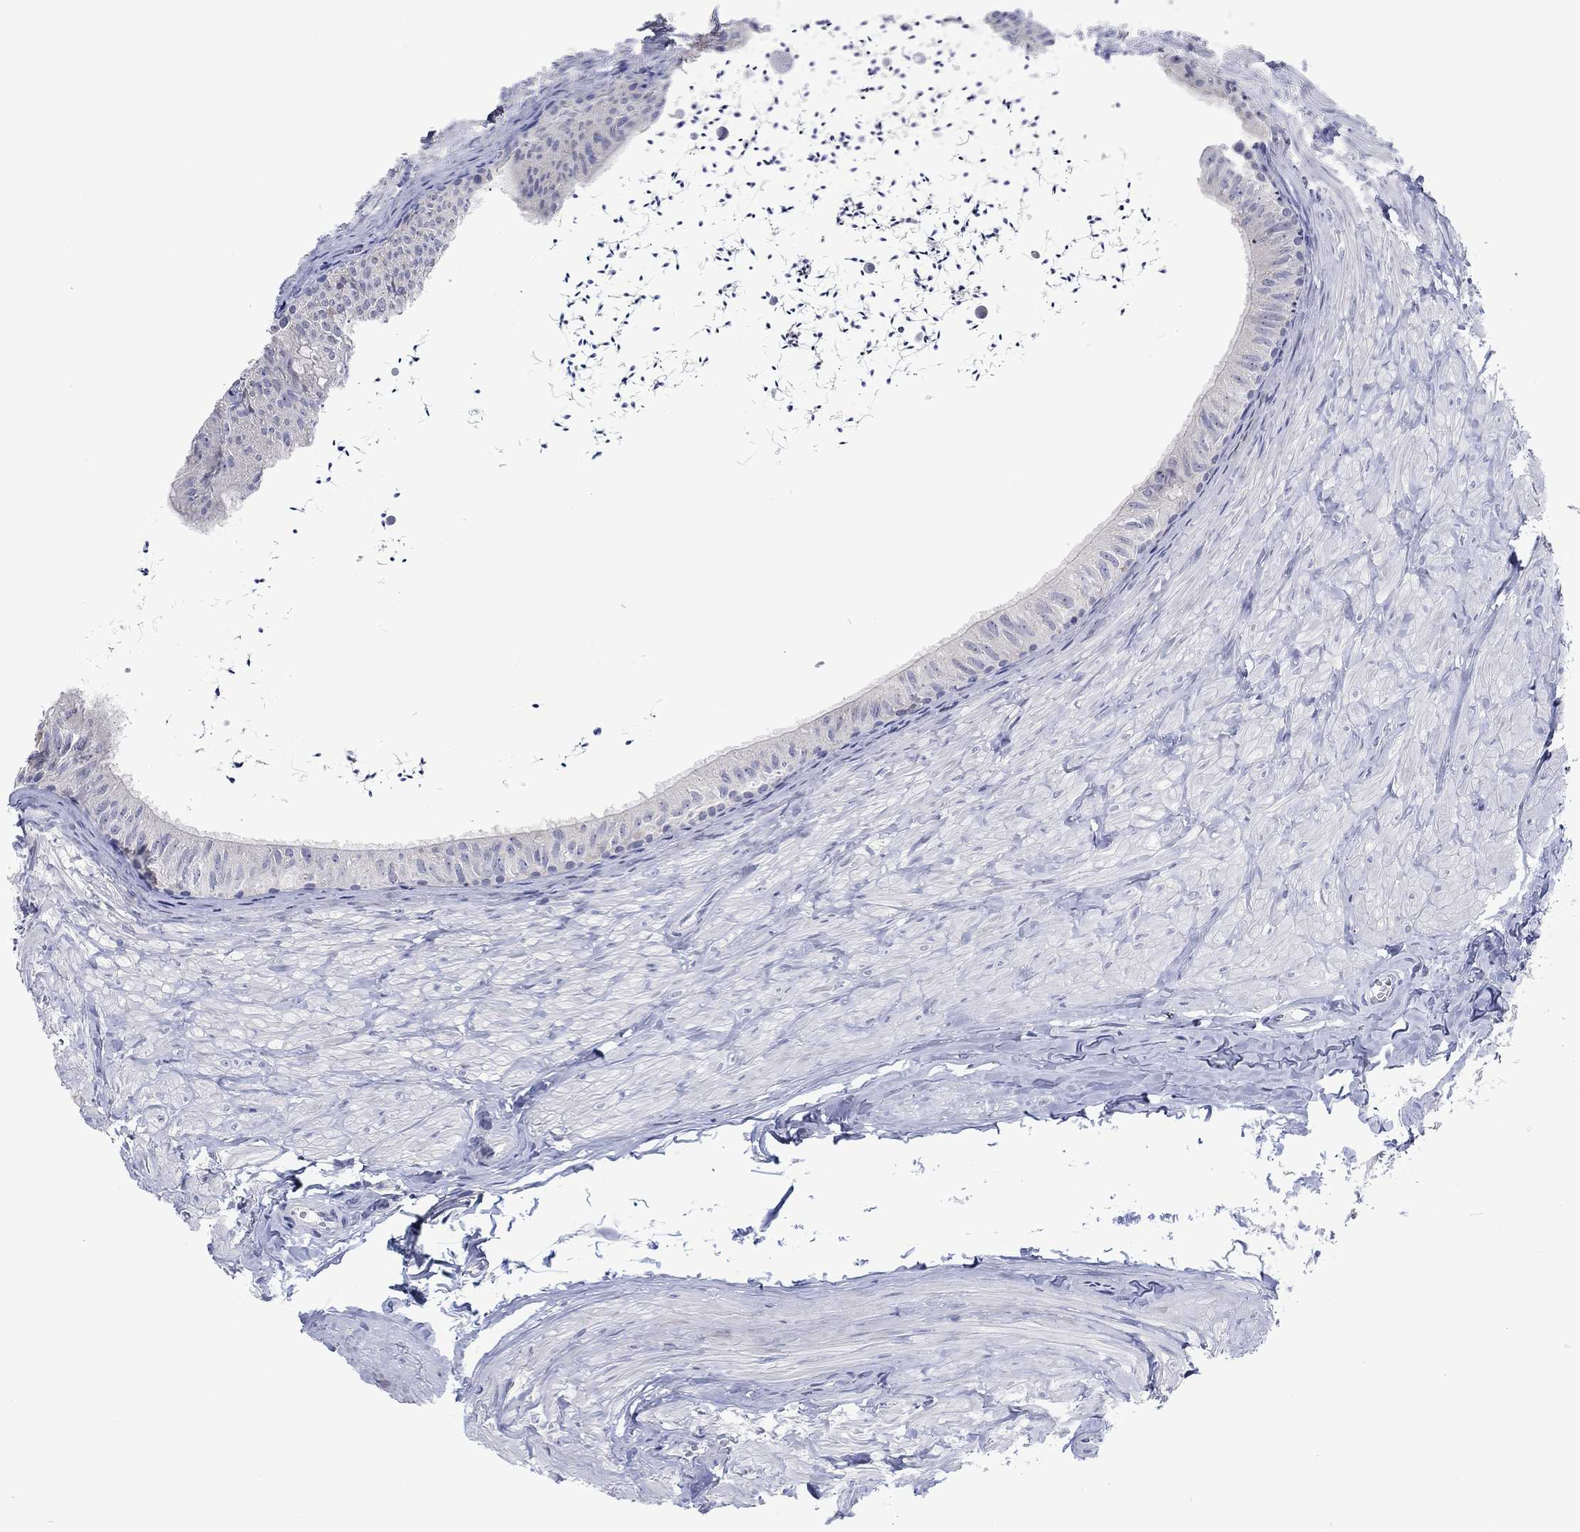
{"staining": {"intensity": "negative", "quantity": "none", "location": "none"}, "tissue": "epididymis", "cell_type": "Glandular cells", "image_type": "normal", "snomed": [{"axis": "morphology", "description": "Normal tissue, NOS"}, {"axis": "topography", "description": "Epididymis"}], "caption": "A micrograph of epididymis stained for a protein reveals no brown staining in glandular cells. (DAB (3,3'-diaminobenzidine) IHC visualized using brightfield microscopy, high magnification).", "gene": "FER1L6", "patient": {"sex": "male", "age": 32}}